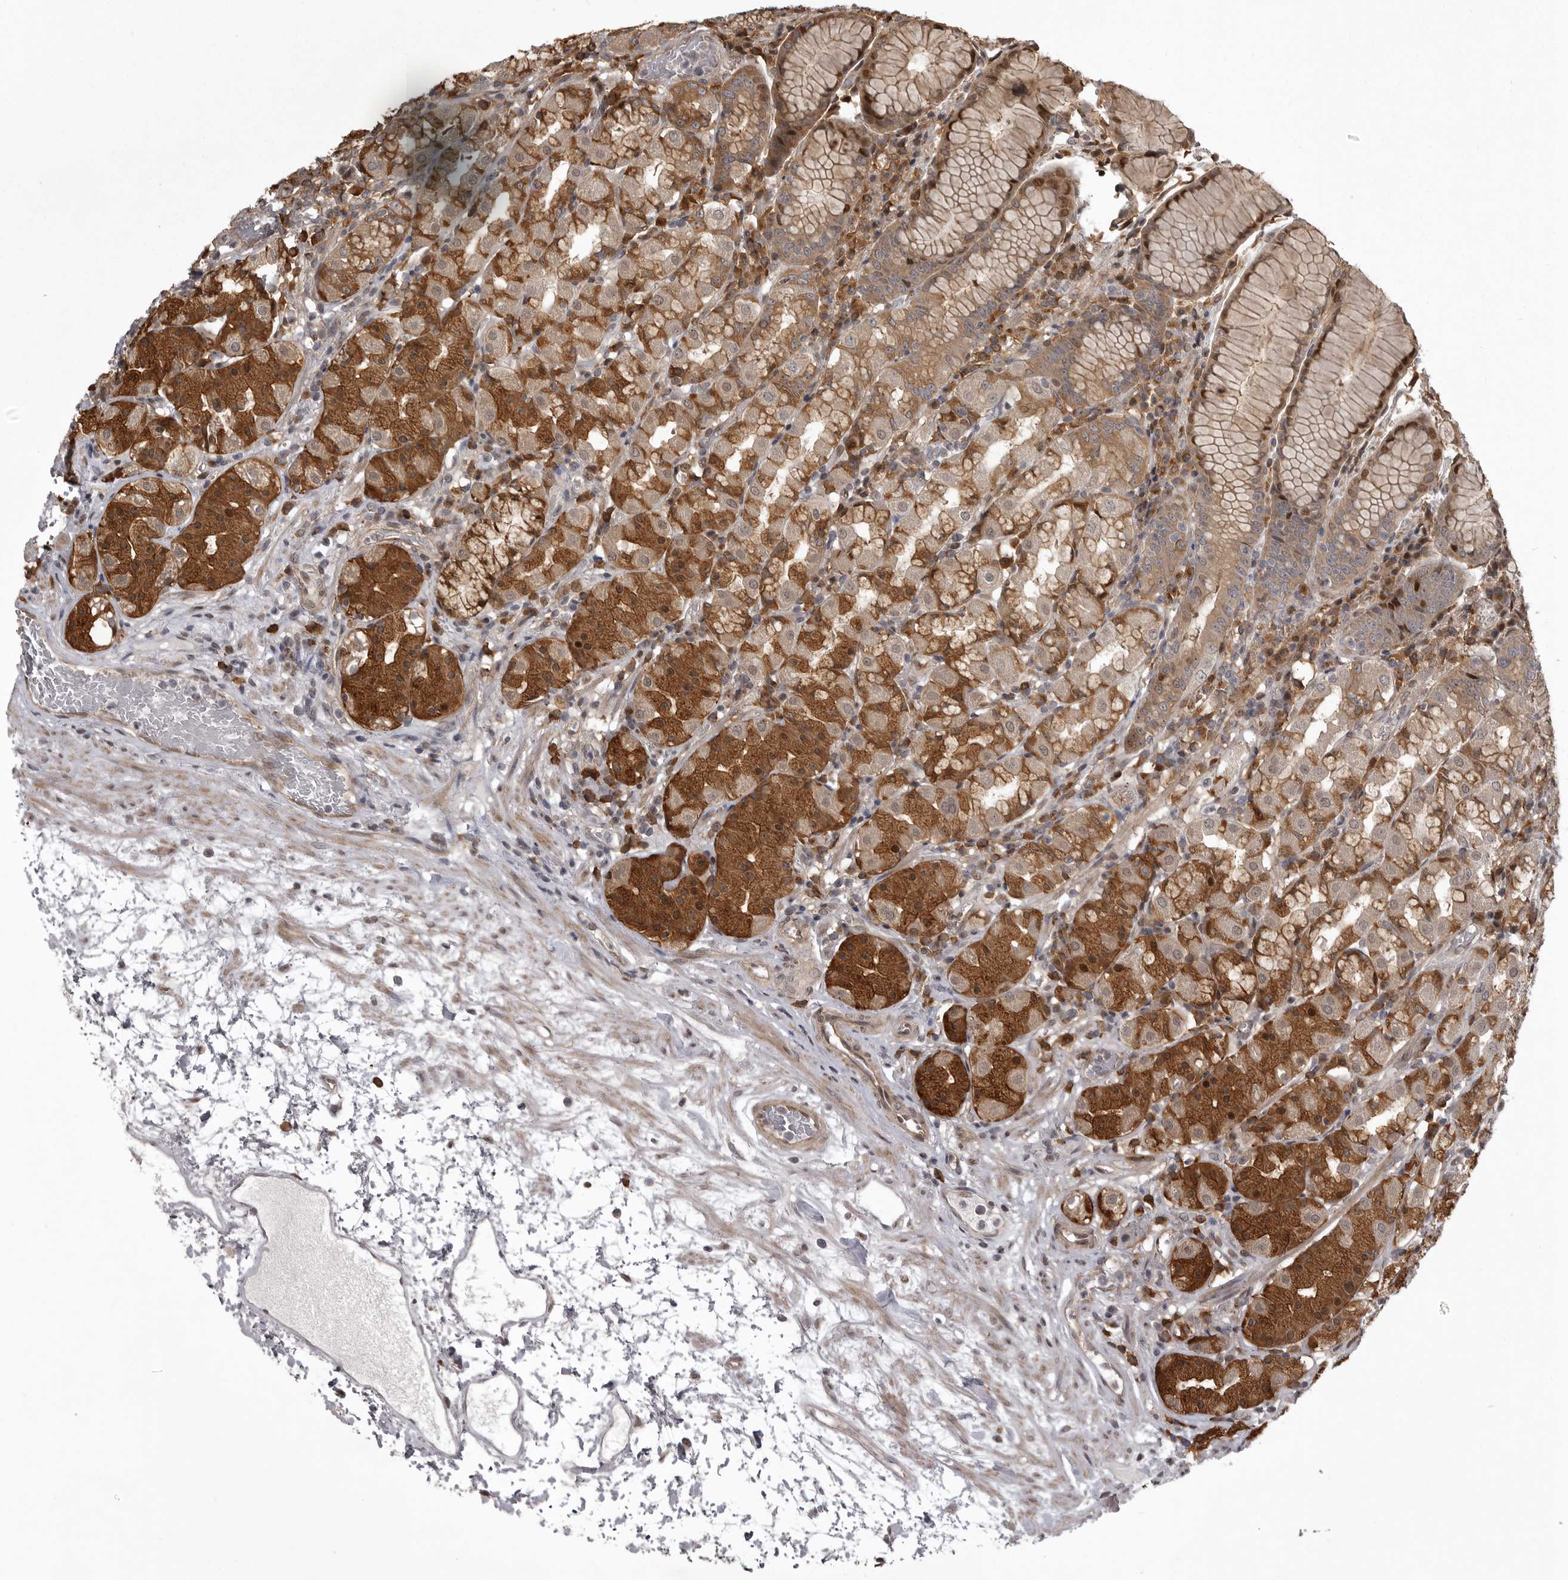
{"staining": {"intensity": "strong", "quantity": "25%-75%", "location": "cytoplasmic/membranous,nuclear"}, "tissue": "stomach", "cell_type": "Glandular cells", "image_type": "normal", "snomed": [{"axis": "morphology", "description": "Normal tissue, NOS"}, {"axis": "topography", "description": "Stomach, lower"}], "caption": "A brown stain highlights strong cytoplasmic/membranous,nuclear positivity of a protein in glandular cells of benign stomach.", "gene": "SNX16", "patient": {"sex": "female", "age": 56}}